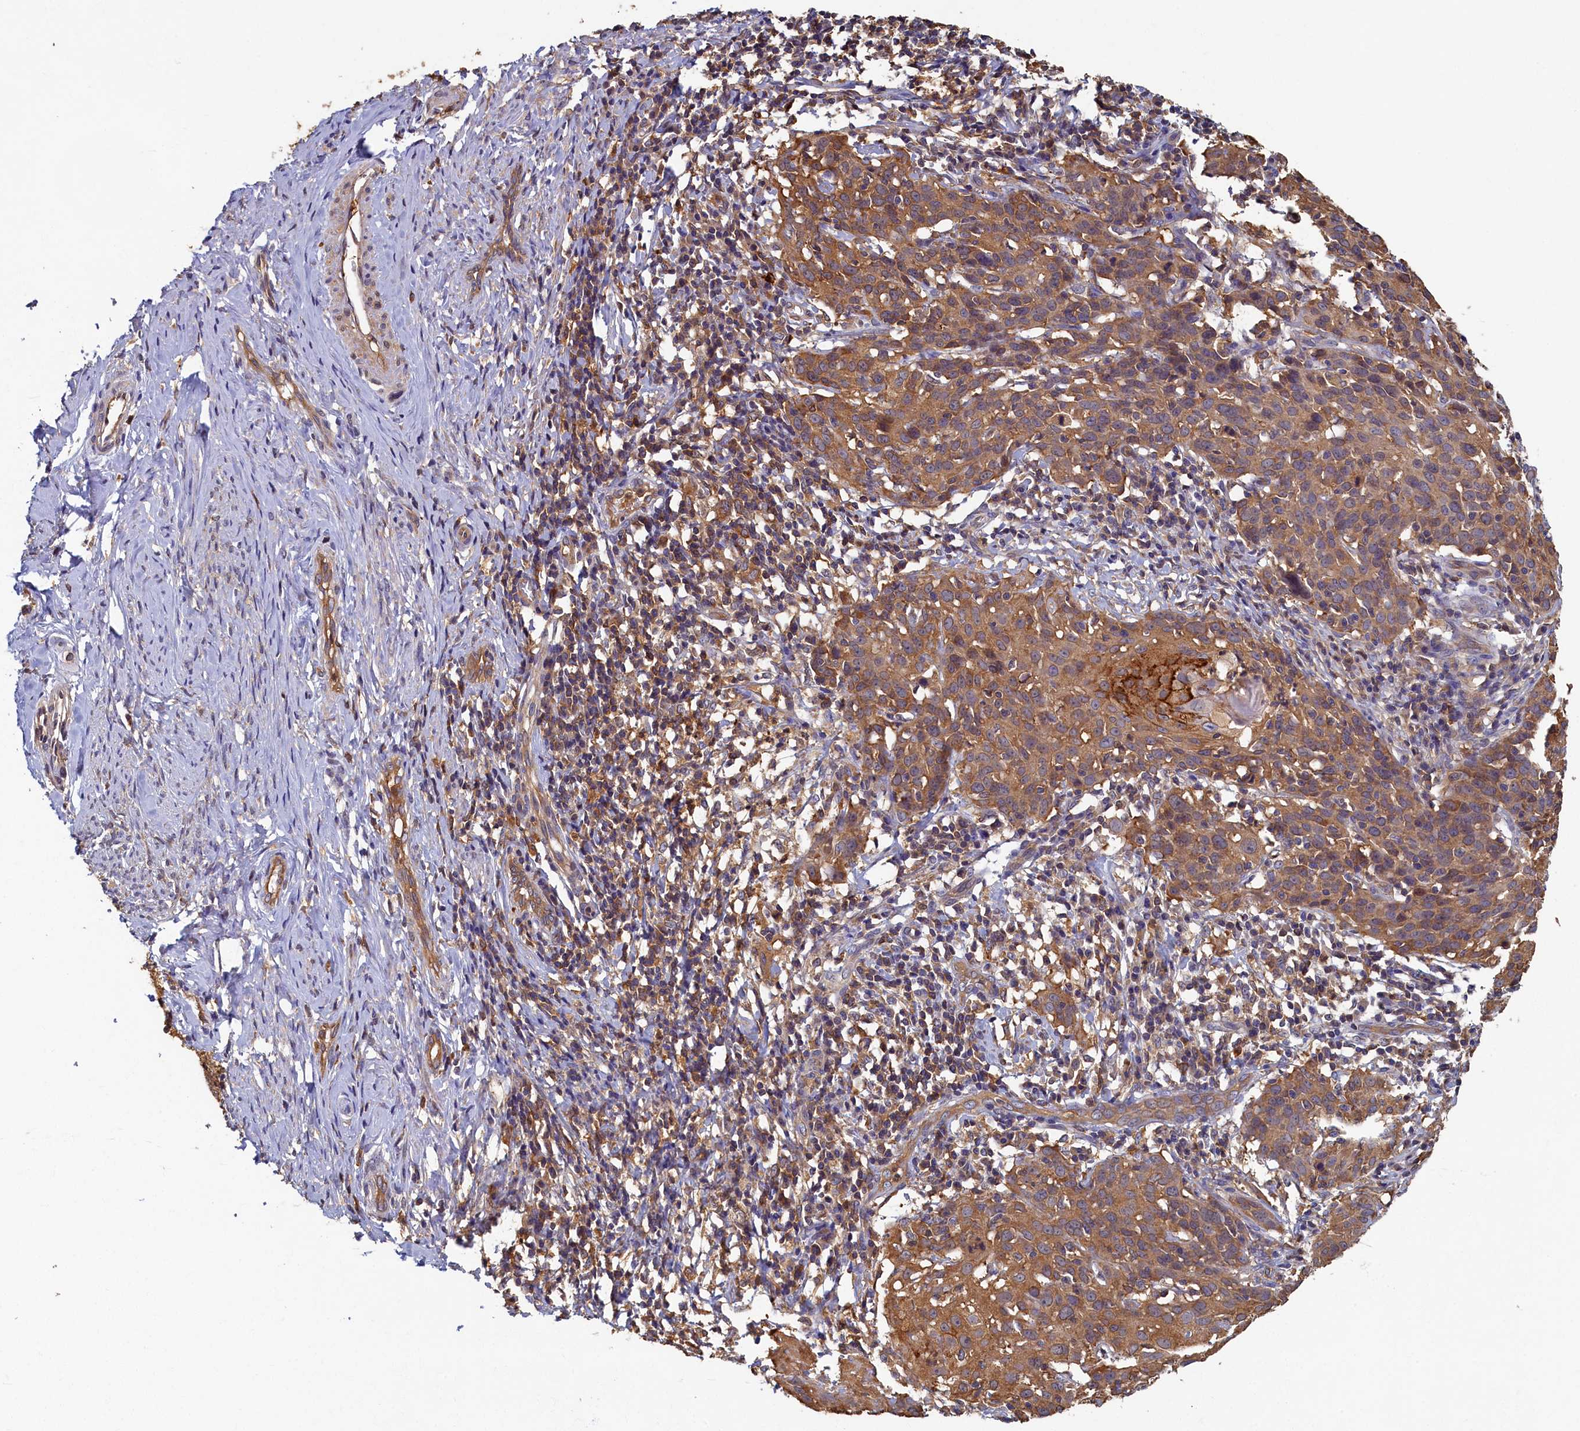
{"staining": {"intensity": "moderate", "quantity": ">75%", "location": "cytoplasmic/membranous"}, "tissue": "cervical cancer", "cell_type": "Tumor cells", "image_type": "cancer", "snomed": [{"axis": "morphology", "description": "Squamous cell carcinoma, NOS"}, {"axis": "topography", "description": "Cervix"}], "caption": "A micrograph of human cervical squamous cell carcinoma stained for a protein demonstrates moderate cytoplasmic/membranous brown staining in tumor cells.", "gene": "TIMM8B", "patient": {"sex": "female", "age": 50}}